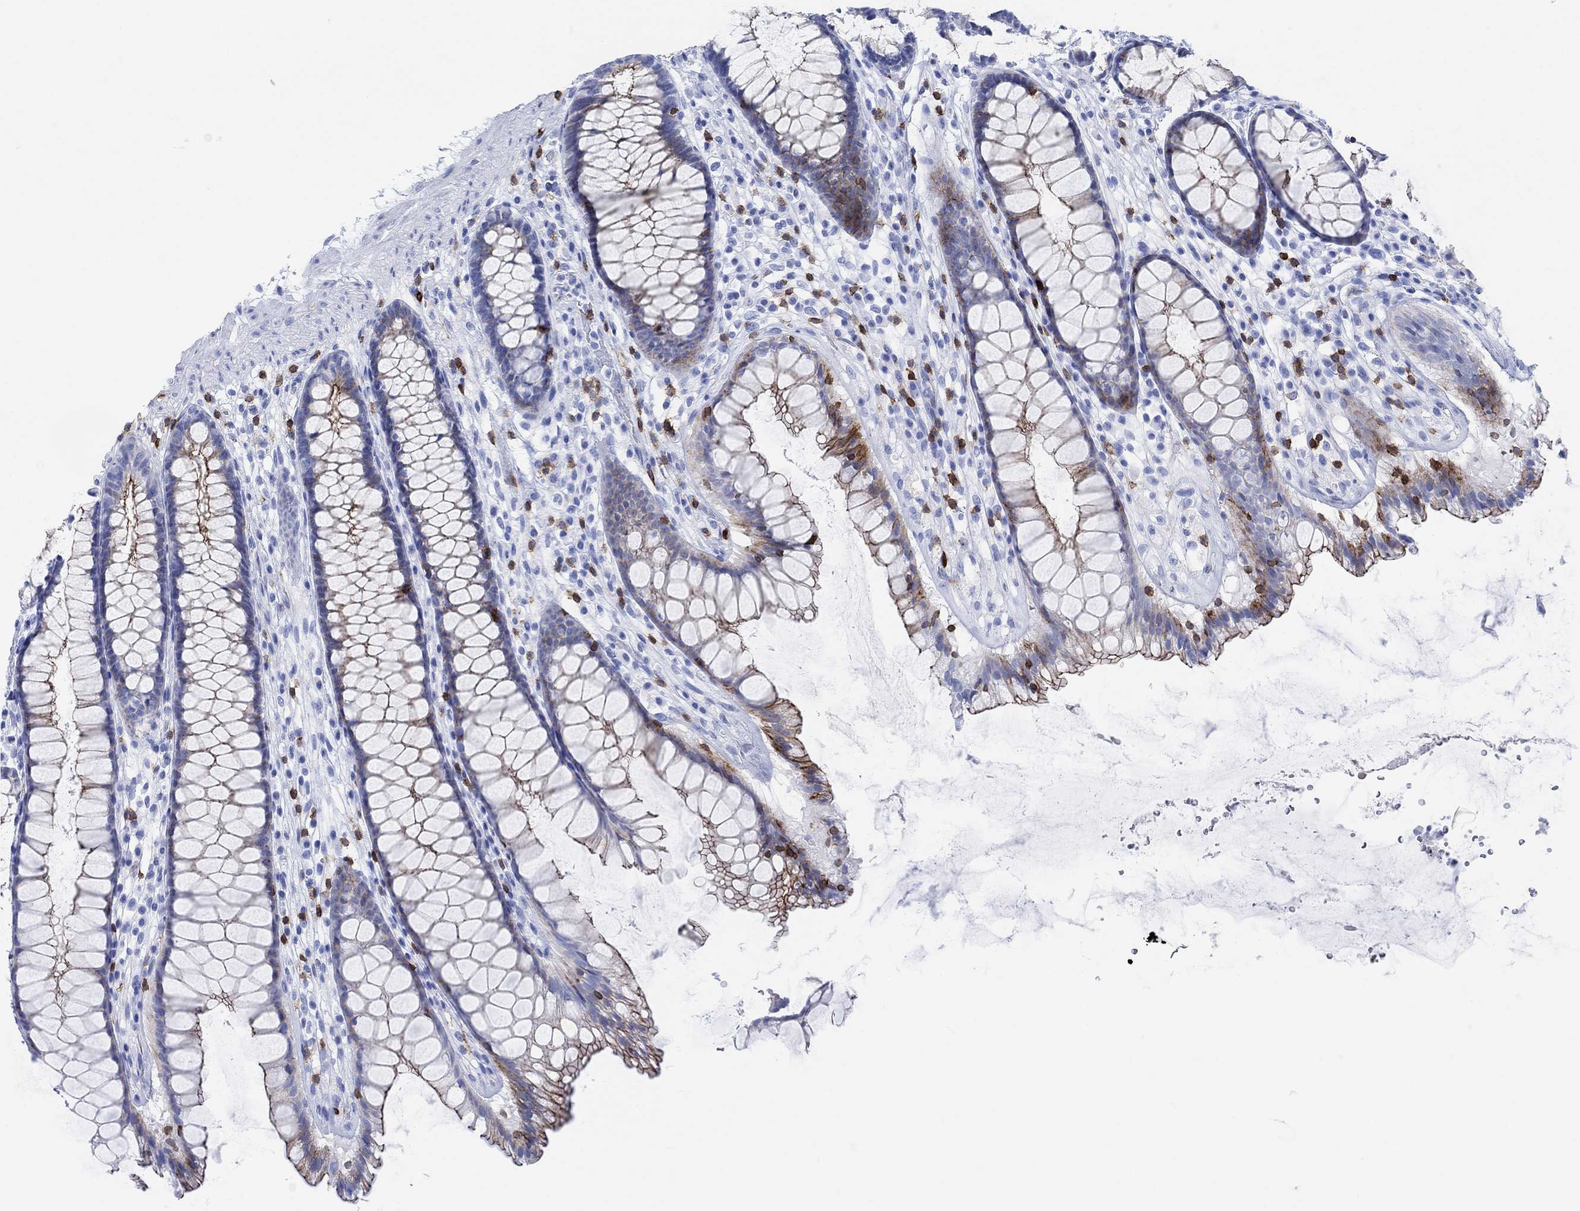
{"staining": {"intensity": "strong", "quantity": ">75%", "location": "cytoplasmic/membranous"}, "tissue": "rectum", "cell_type": "Glandular cells", "image_type": "normal", "snomed": [{"axis": "morphology", "description": "Normal tissue, NOS"}, {"axis": "topography", "description": "Rectum"}], "caption": "High-power microscopy captured an immunohistochemistry (IHC) micrograph of normal rectum, revealing strong cytoplasmic/membranous staining in about >75% of glandular cells.", "gene": "GPR65", "patient": {"sex": "male", "age": 72}}